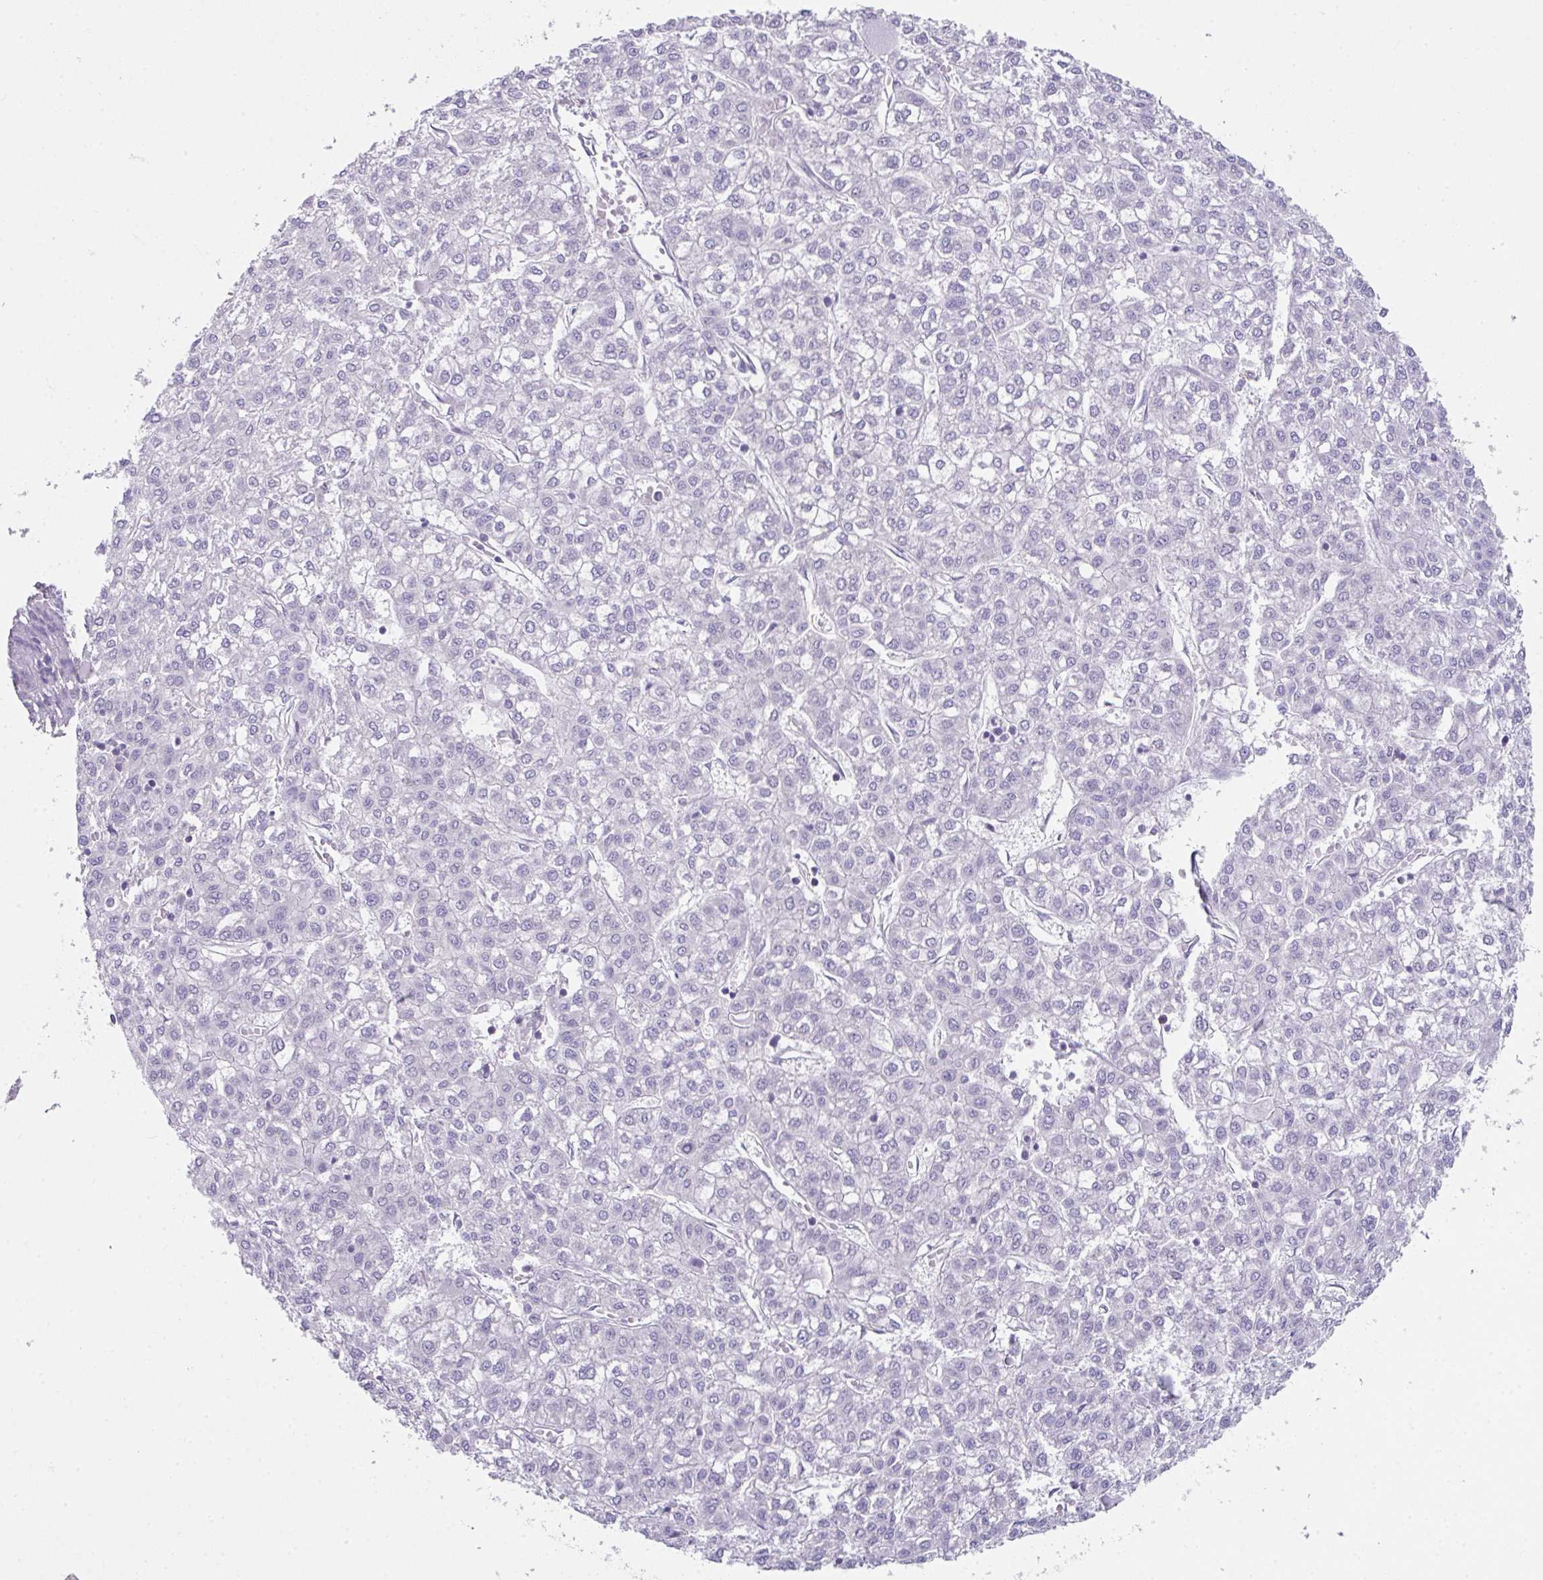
{"staining": {"intensity": "negative", "quantity": "none", "location": "none"}, "tissue": "liver cancer", "cell_type": "Tumor cells", "image_type": "cancer", "snomed": [{"axis": "morphology", "description": "Carcinoma, Hepatocellular, NOS"}, {"axis": "topography", "description": "Liver"}], "caption": "This is a image of immunohistochemistry staining of liver cancer (hepatocellular carcinoma), which shows no positivity in tumor cells. (Immunohistochemistry, brightfield microscopy, high magnification).", "gene": "GLTPD2", "patient": {"sex": "female", "age": 43}}